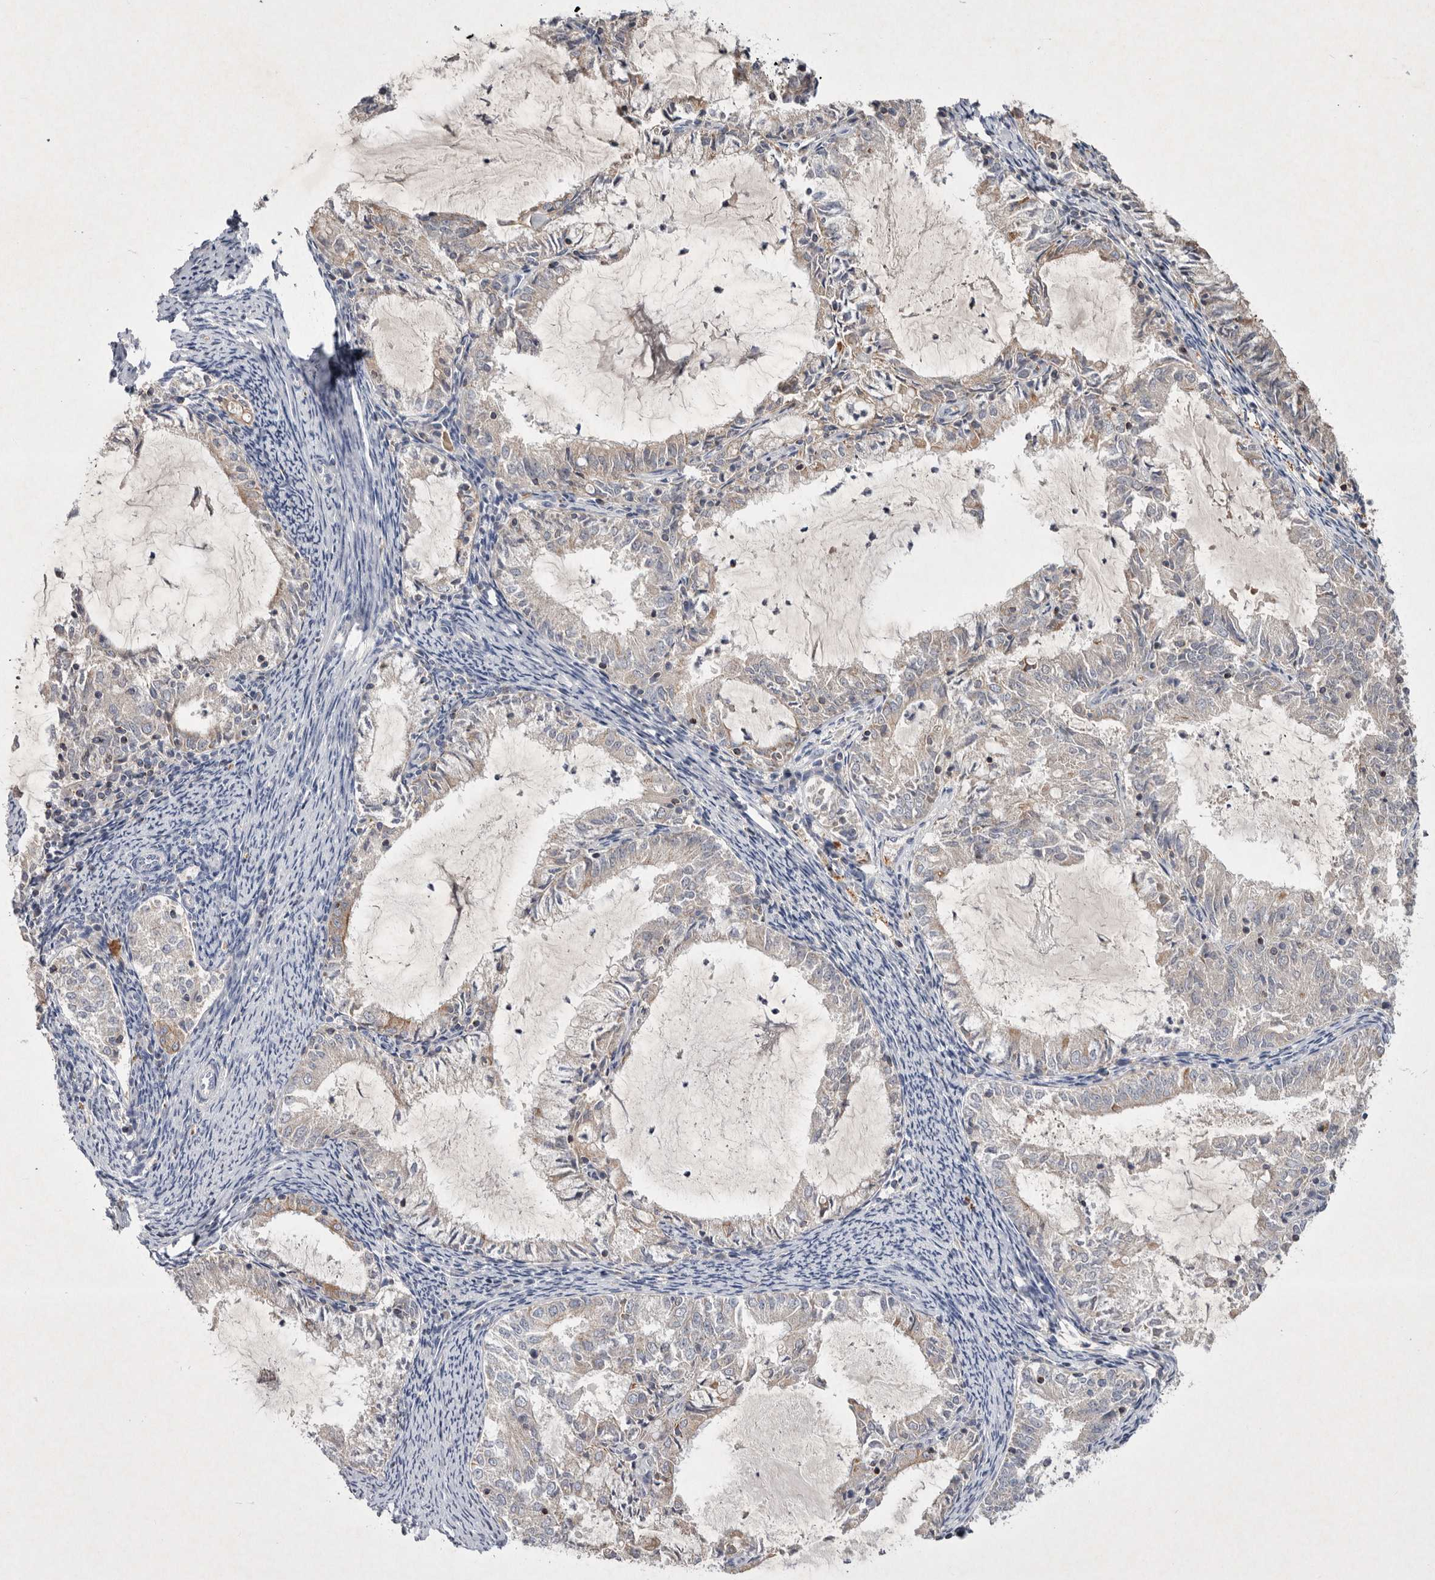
{"staining": {"intensity": "negative", "quantity": "none", "location": "none"}, "tissue": "endometrial cancer", "cell_type": "Tumor cells", "image_type": "cancer", "snomed": [{"axis": "morphology", "description": "Adenocarcinoma, NOS"}, {"axis": "topography", "description": "Endometrium"}], "caption": "Histopathology image shows no significant protein positivity in tumor cells of endometrial cancer (adenocarcinoma).", "gene": "TNFSF14", "patient": {"sex": "female", "age": 57}}